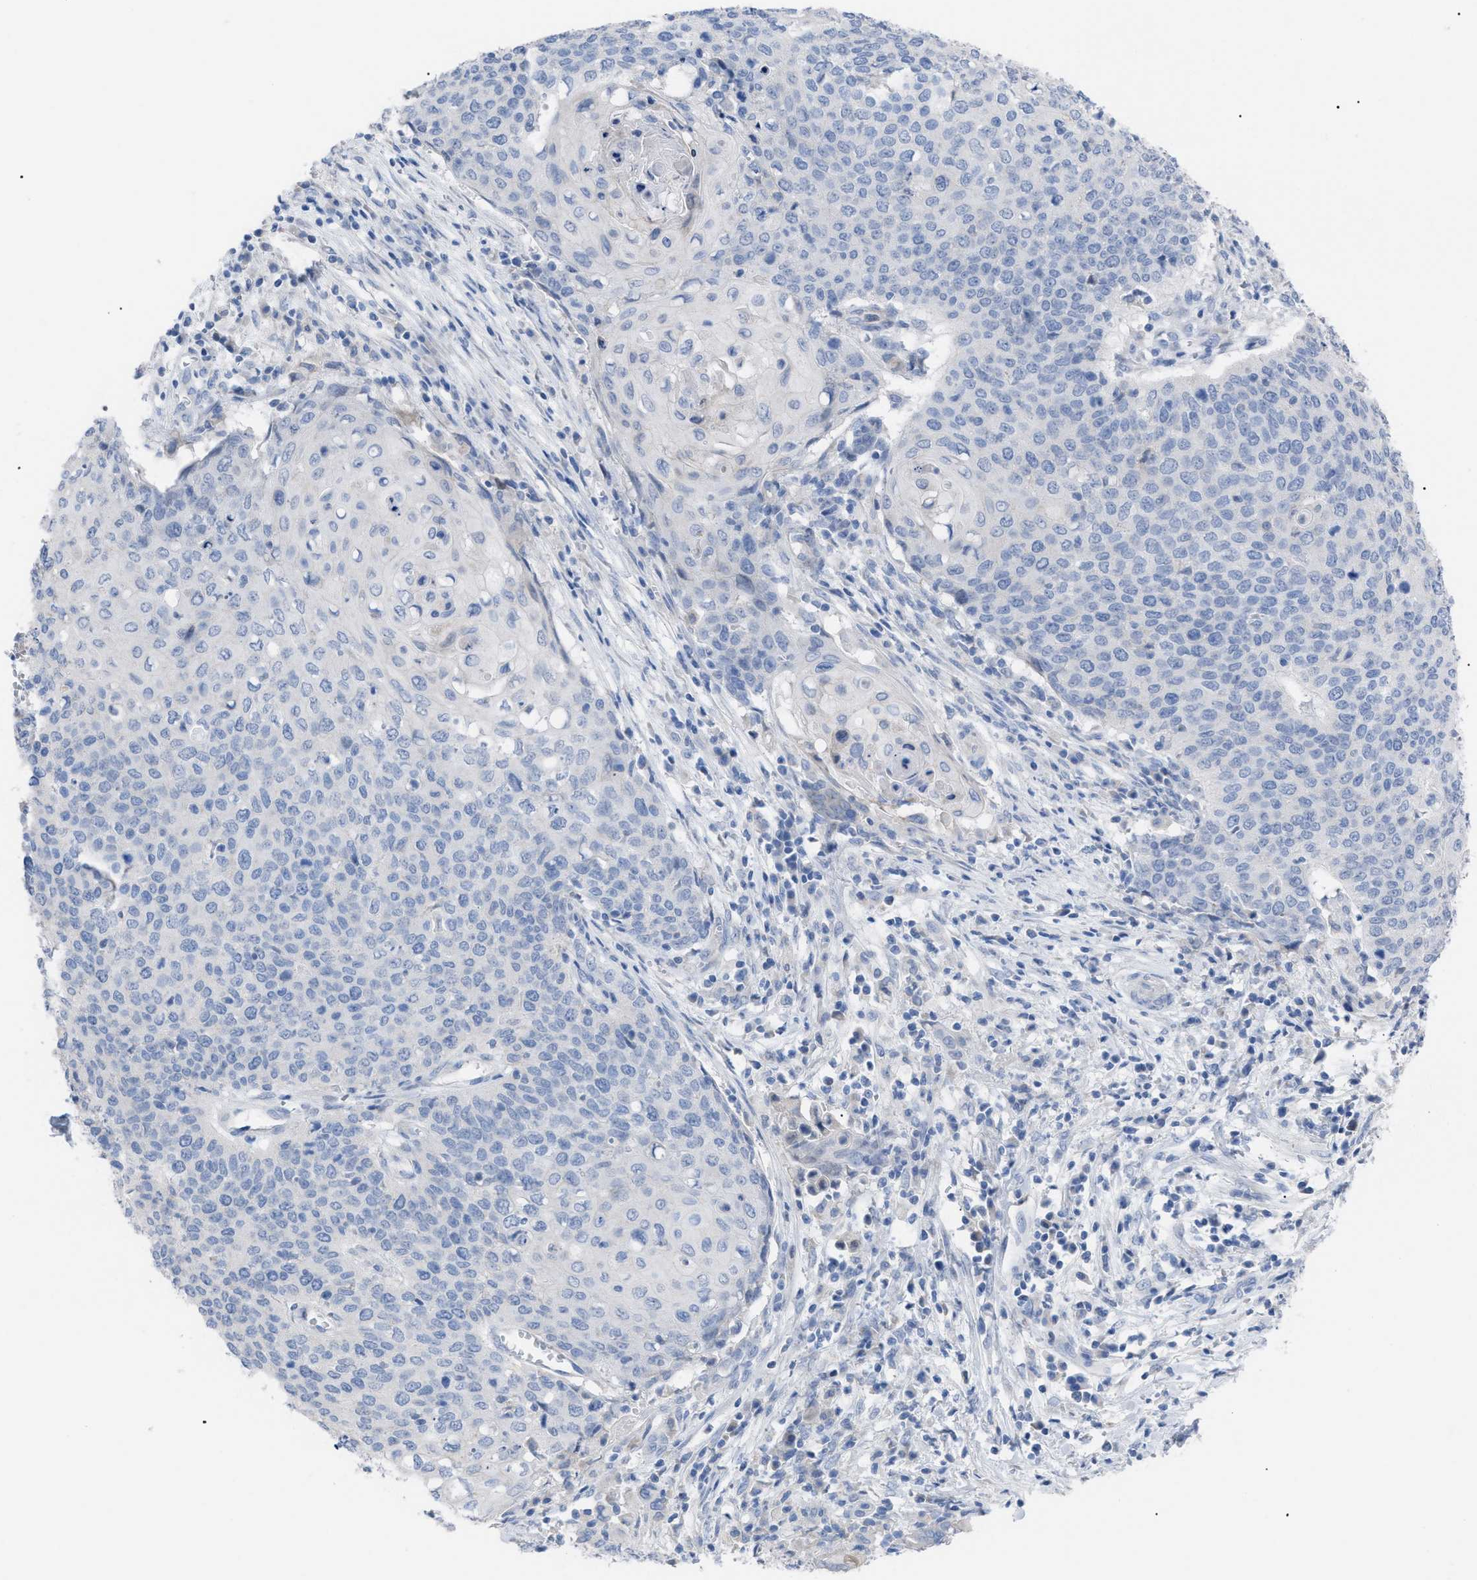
{"staining": {"intensity": "negative", "quantity": "none", "location": "none"}, "tissue": "cervical cancer", "cell_type": "Tumor cells", "image_type": "cancer", "snomed": [{"axis": "morphology", "description": "Squamous cell carcinoma, NOS"}, {"axis": "topography", "description": "Cervix"}], "caption": "The histopathology image exhibits no significant staining in tumor cells of cervical squamous cell carcinoma.", "gene": "CAV3", "patient": {"sex": "female", "age": 39}}